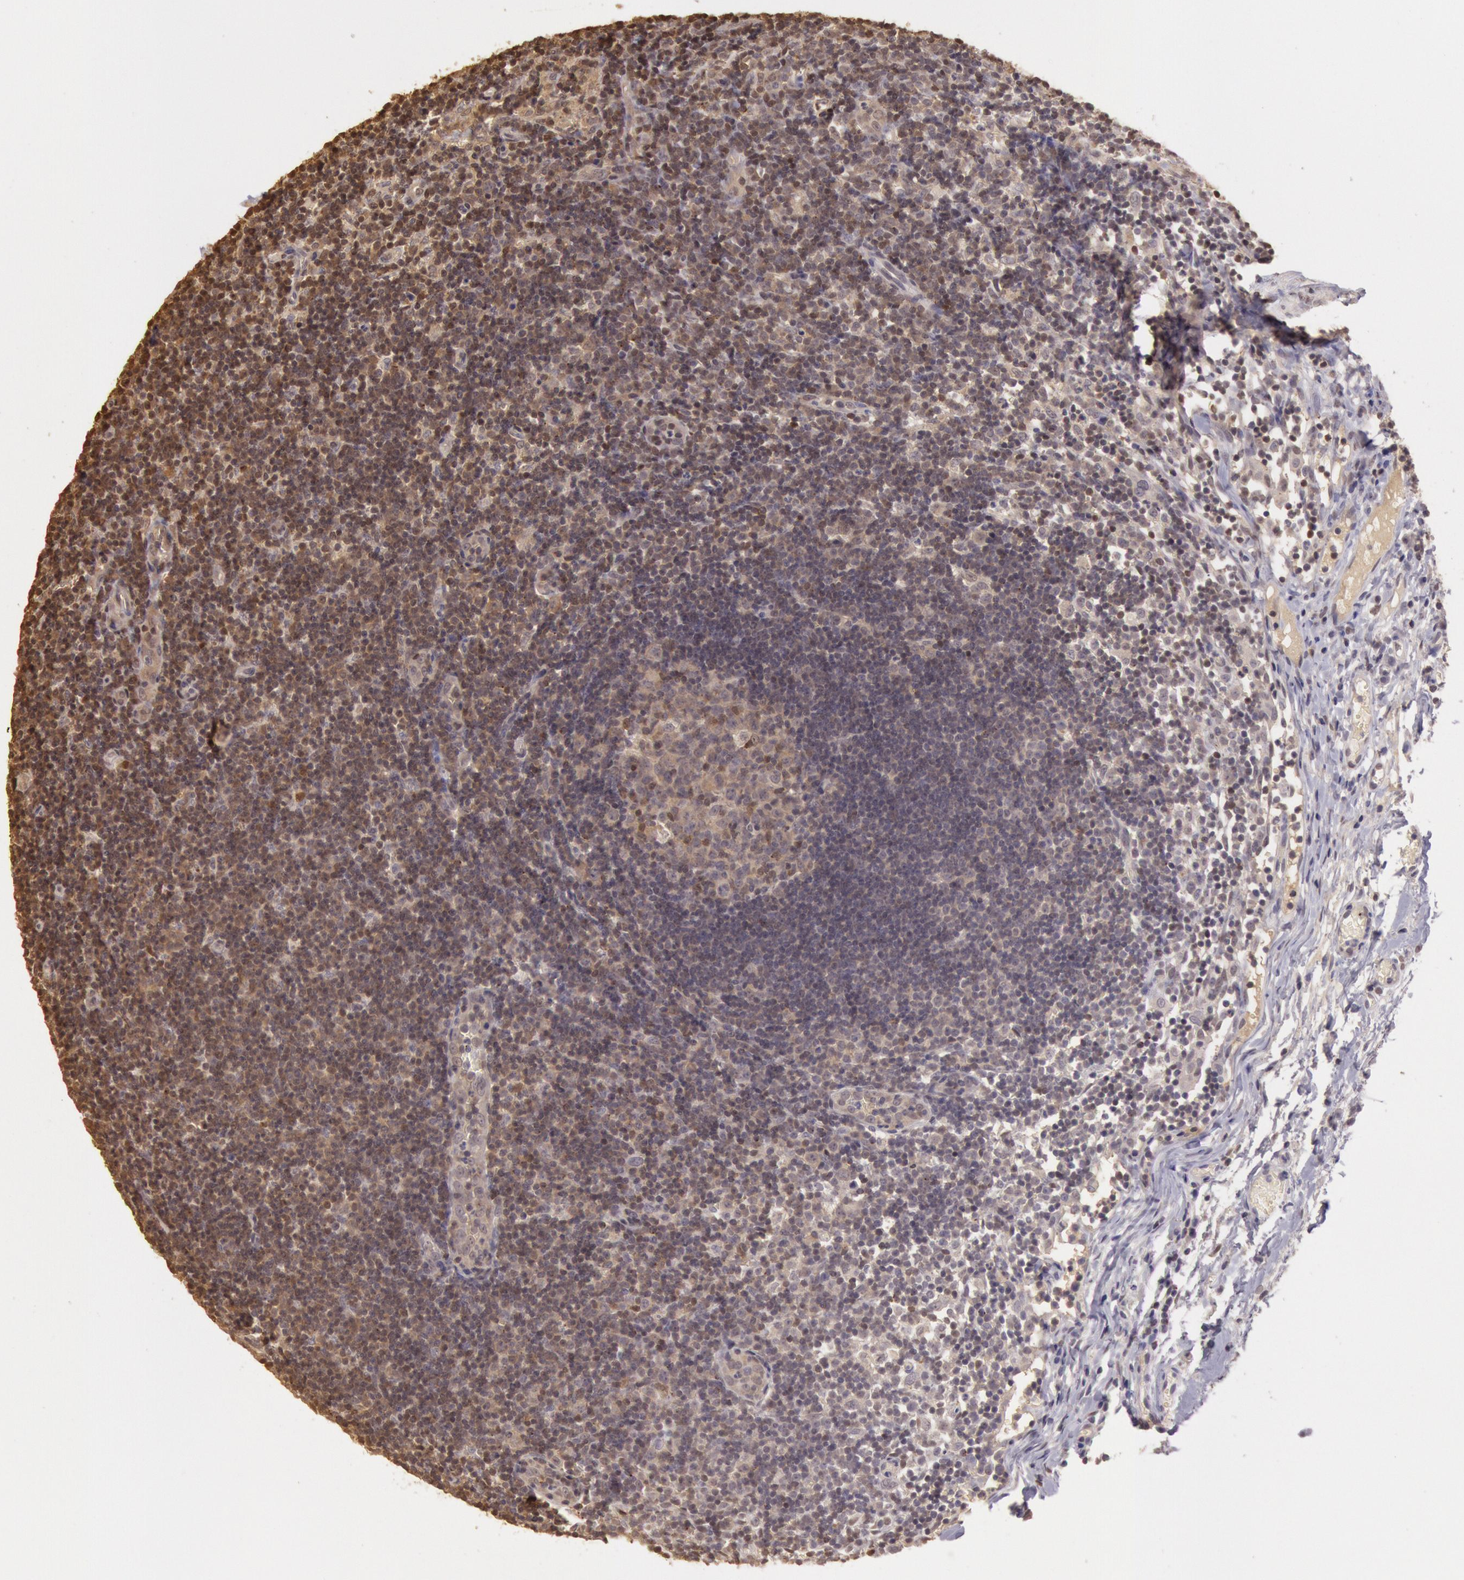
{"staining": {"intensity": "moderate", "quantity": "<25%", "location": "nuclear"}, "tissue": "lymph node", "cell_type": "Germinal center cells", "image_type": "normal", "snomed": [{"axis": "morphology", "description": "Normal tissue, NOS"}, {"axis": "morphology", "description": "Inflammation, NOS"}, {"axis": "topography", "description": "Lymph node"}, {"axis": "topography", "description": "Salivary gland"}], "caption": "This is an image of IHC staining of benign lymph node, which shows moderate staining in the nuclear of germinal center cells.", "gene": "SOD1", "patient": {"sex": "male", "age": 3}}